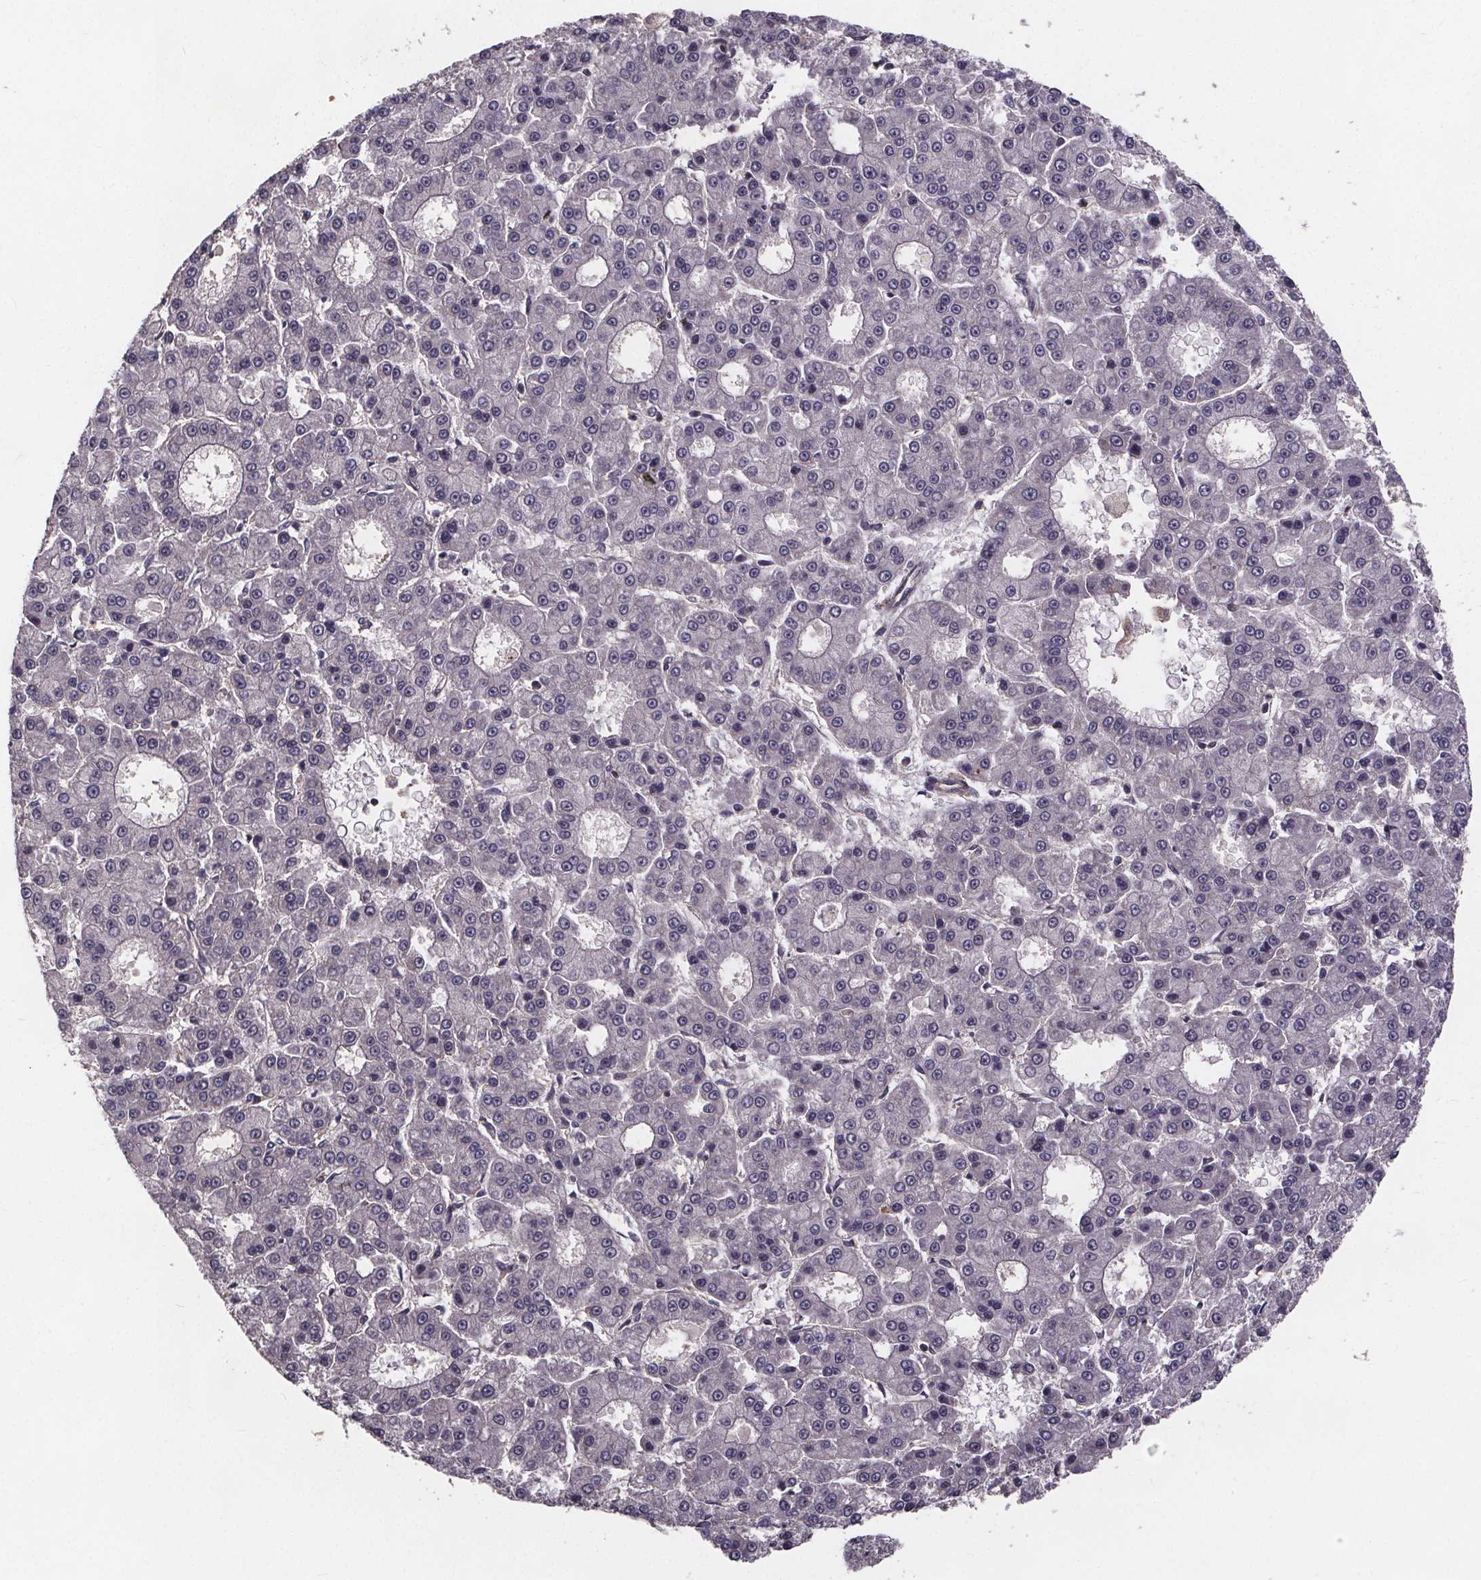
{"staining": {"intensity": "weak", "quantity": "<25%", "location": "cytoplasmic/membranous"}, "tissue": "liver cancer", "cell_type": "Tumor cells", "image_type": "cancer", "snomed": [{"axis": "morphology", "description": "Carcinoma, Hepatocellular, NOS"}, {"axis": "topography", "description": "Liver"}], "caption": "Human liver cancer stained for a protein using immunohistochemistry reveals no staining in tumor cells.", "gene": "YME1L1", "patient": {"sex": "male", "age": 70}}